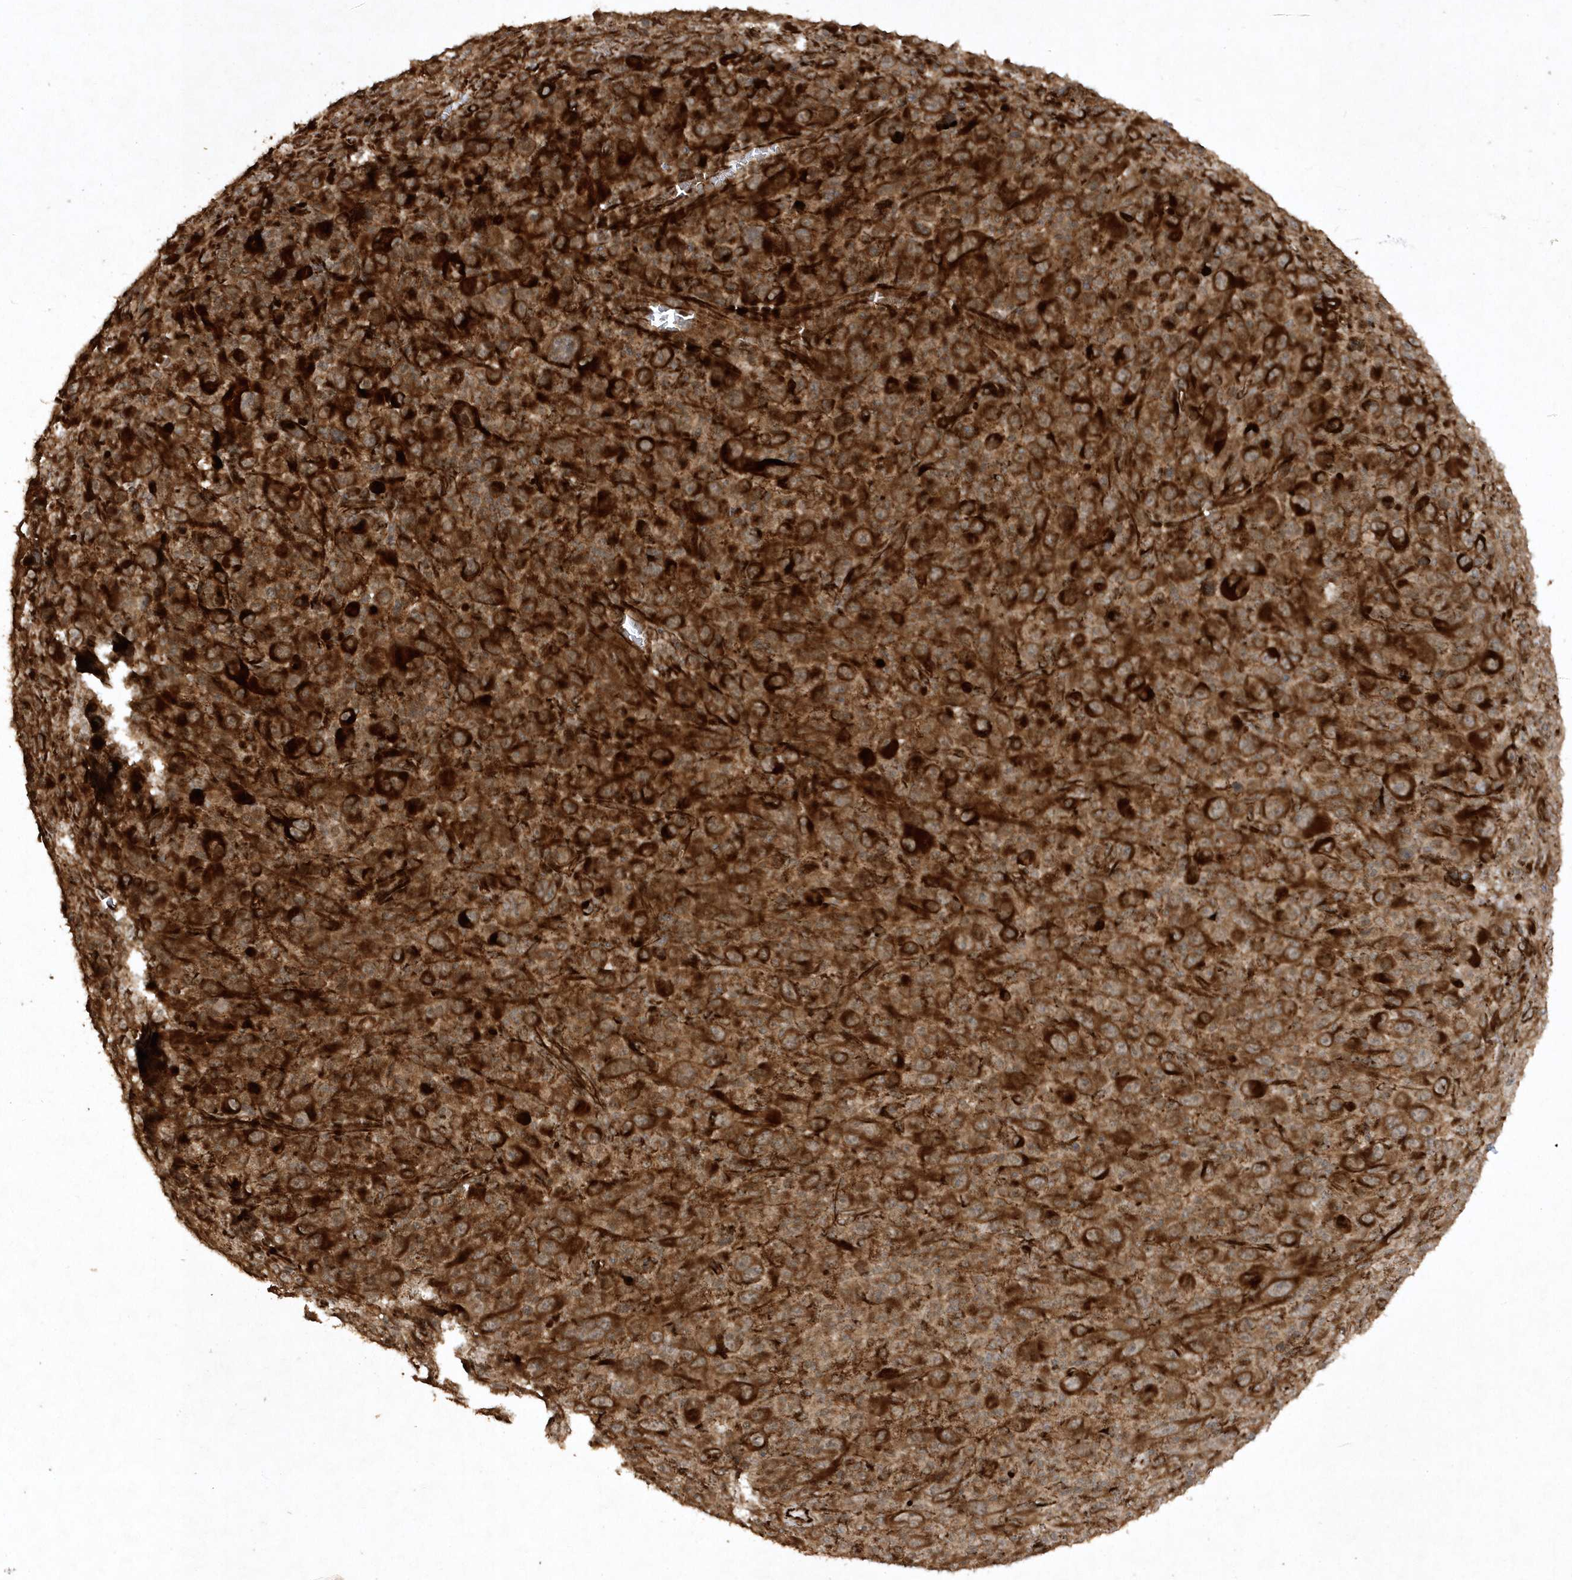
{"staining": {"intensity": "strong", "quantity": ">75%", "location": "cytoplasmic/membranous"}, "tissue": "melanoma", "cell_type": "Tumor cells", "image_type": "cancer", "snomed": [{"axis": "morphology", "description": "Malignant melanoma, Metastatic site"}, {"axis": "topography", "description": "Skin"}], "caption": "This photomicrograph shows malignant melanoma (metastatic site) stained with immunohistochemistry to label a protein in brown. The cytoplasmic/membranous of tumor cells show strong positivity for the protein. Nuclei are counter-stained blue.", "gene": "AVPI1", "patient": {"sex": "female", "age": 56}}